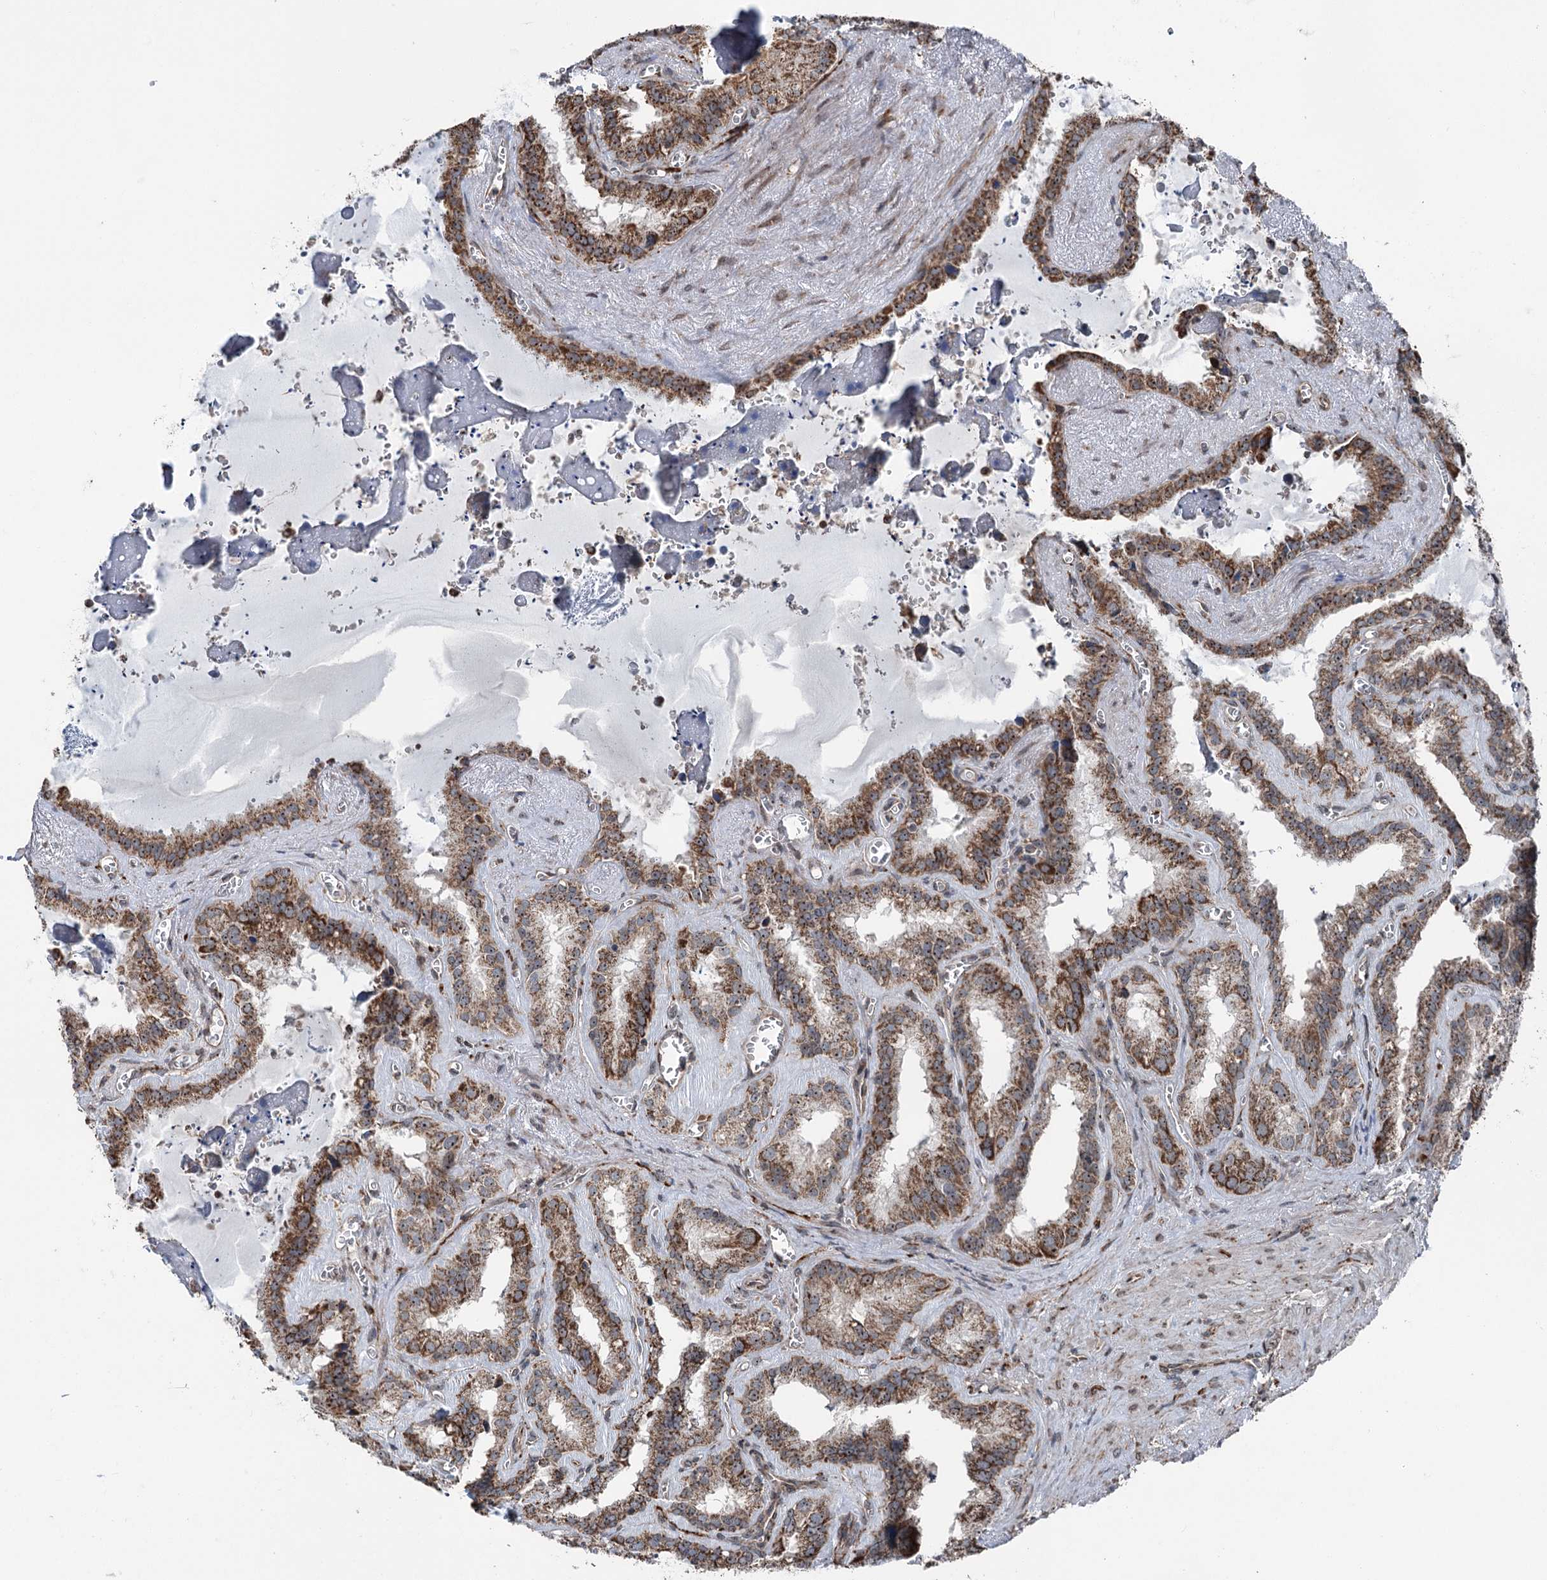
{"staining": {"intensity": "moderate", "quantity": ">75%", "location": "cytoplasmic/membranous"}, "tissue": "seminal vesicle", "cell_type": "Glandular cells", "image_type": "normal", "snomed": [{"axis": "morphology", "description": "Normal tissue, NOS"}, {"axis": "topography", "description": "Prostate"}, {"axis": "topography", "description": "Seminal veicle"}], "caption": "Glandular cells display moderate cytoplasmic/membranous positivity in about >75% of cells in unremarkable seminal vesicle.", "gene": "STEEP1", "patient": {"sex": "male", "age": 59}}